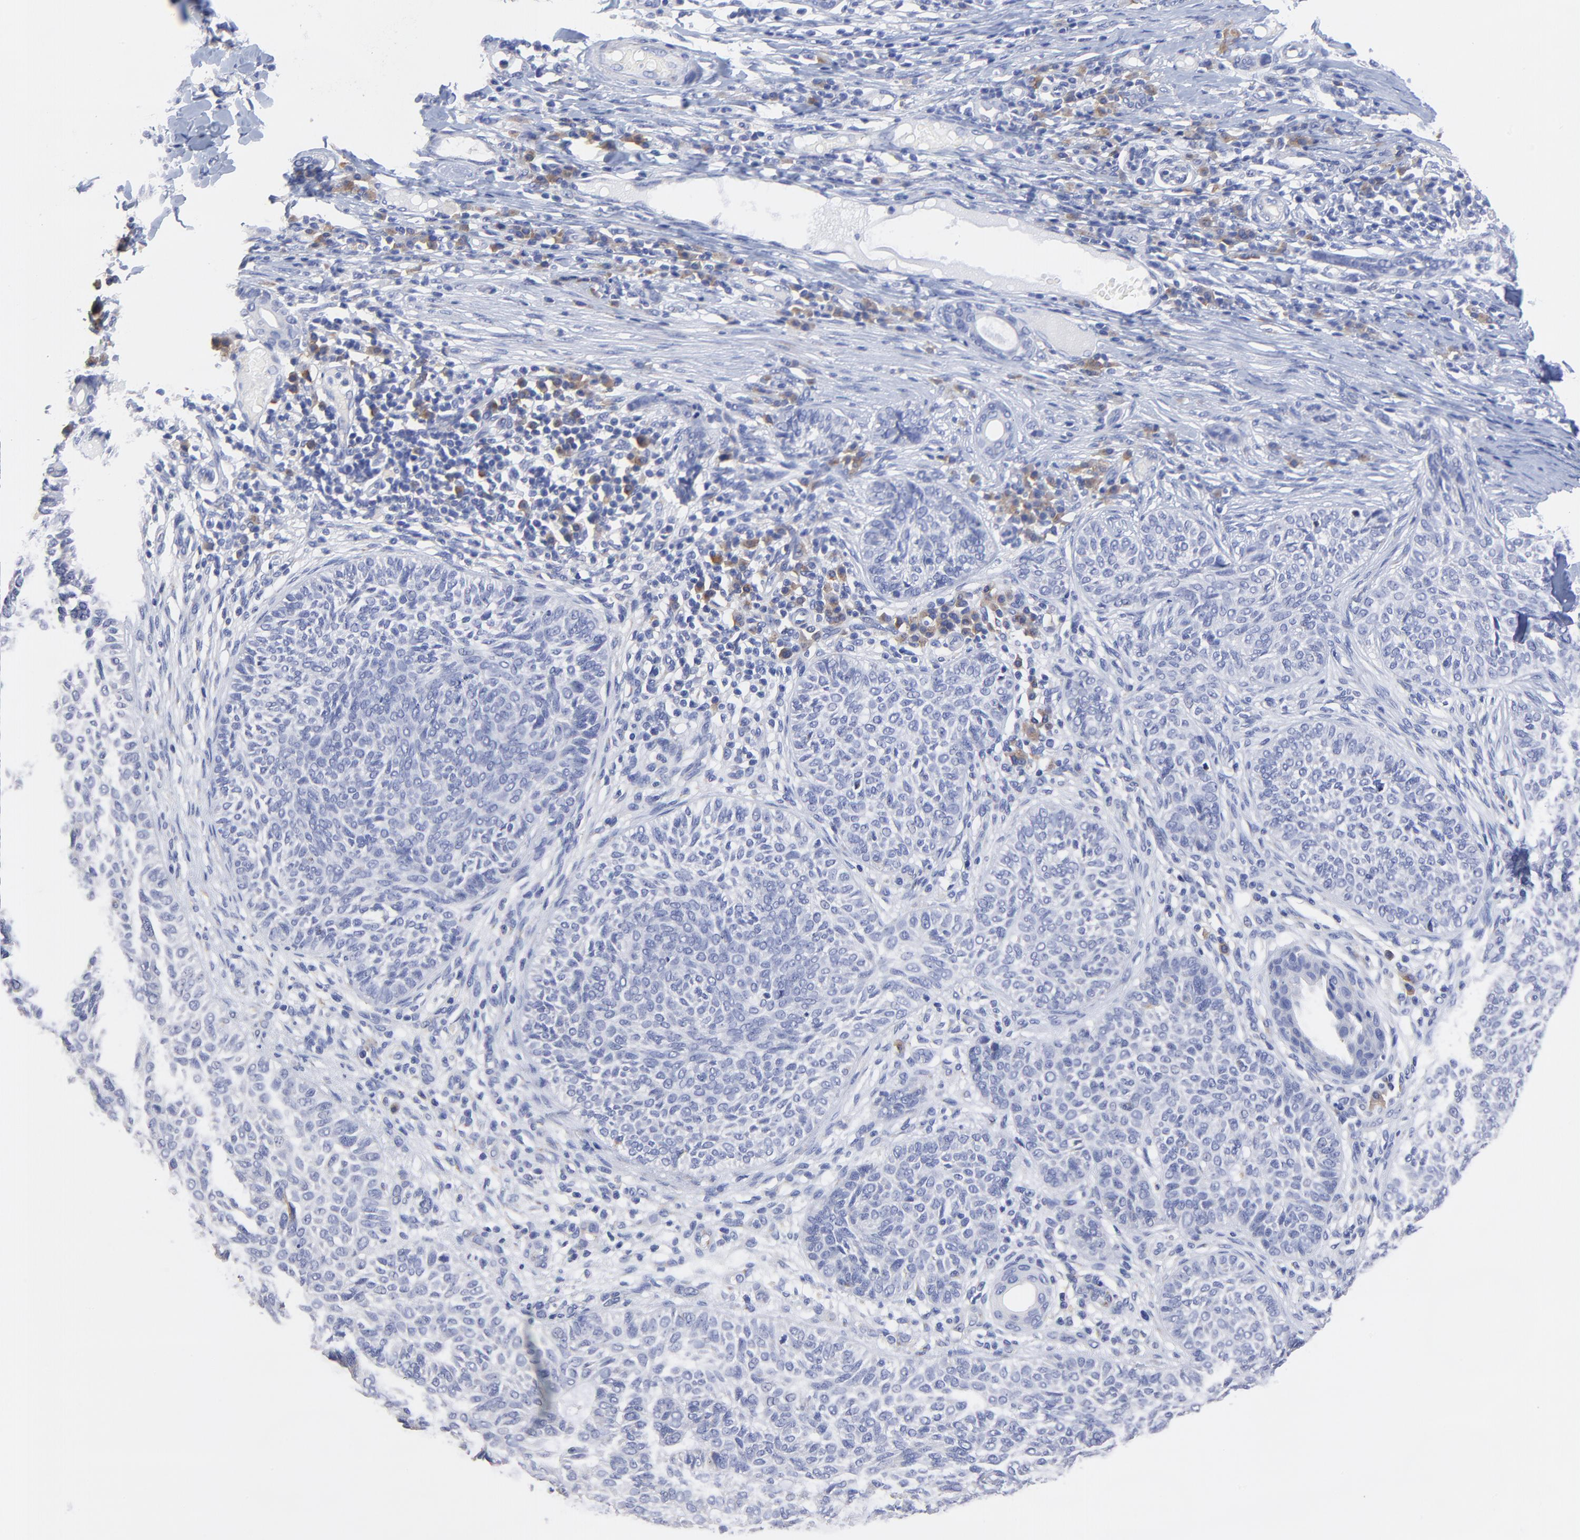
{"staining": {"intensity": "negative", "quantity": "none", "location": "none"}, "tissue": "skin cancer", "cell_type": "Tumor cells", "image_type": "cancer", "snomed": [{"axis": "morphology", "description": "Basal cell carcinoma"}, {"axis": "topography", "description": "Skin"}], "caption": "This photomicrograph is of skin cancer (basal cell carcinoma) stained with immunohistochemistry (IHC) to label a protein in brown with the nuclei are counter-stained blue. There is no positivity in tumor cells.", "gene": "LAX1", "patient": {"sex": "male", "age": 87}}